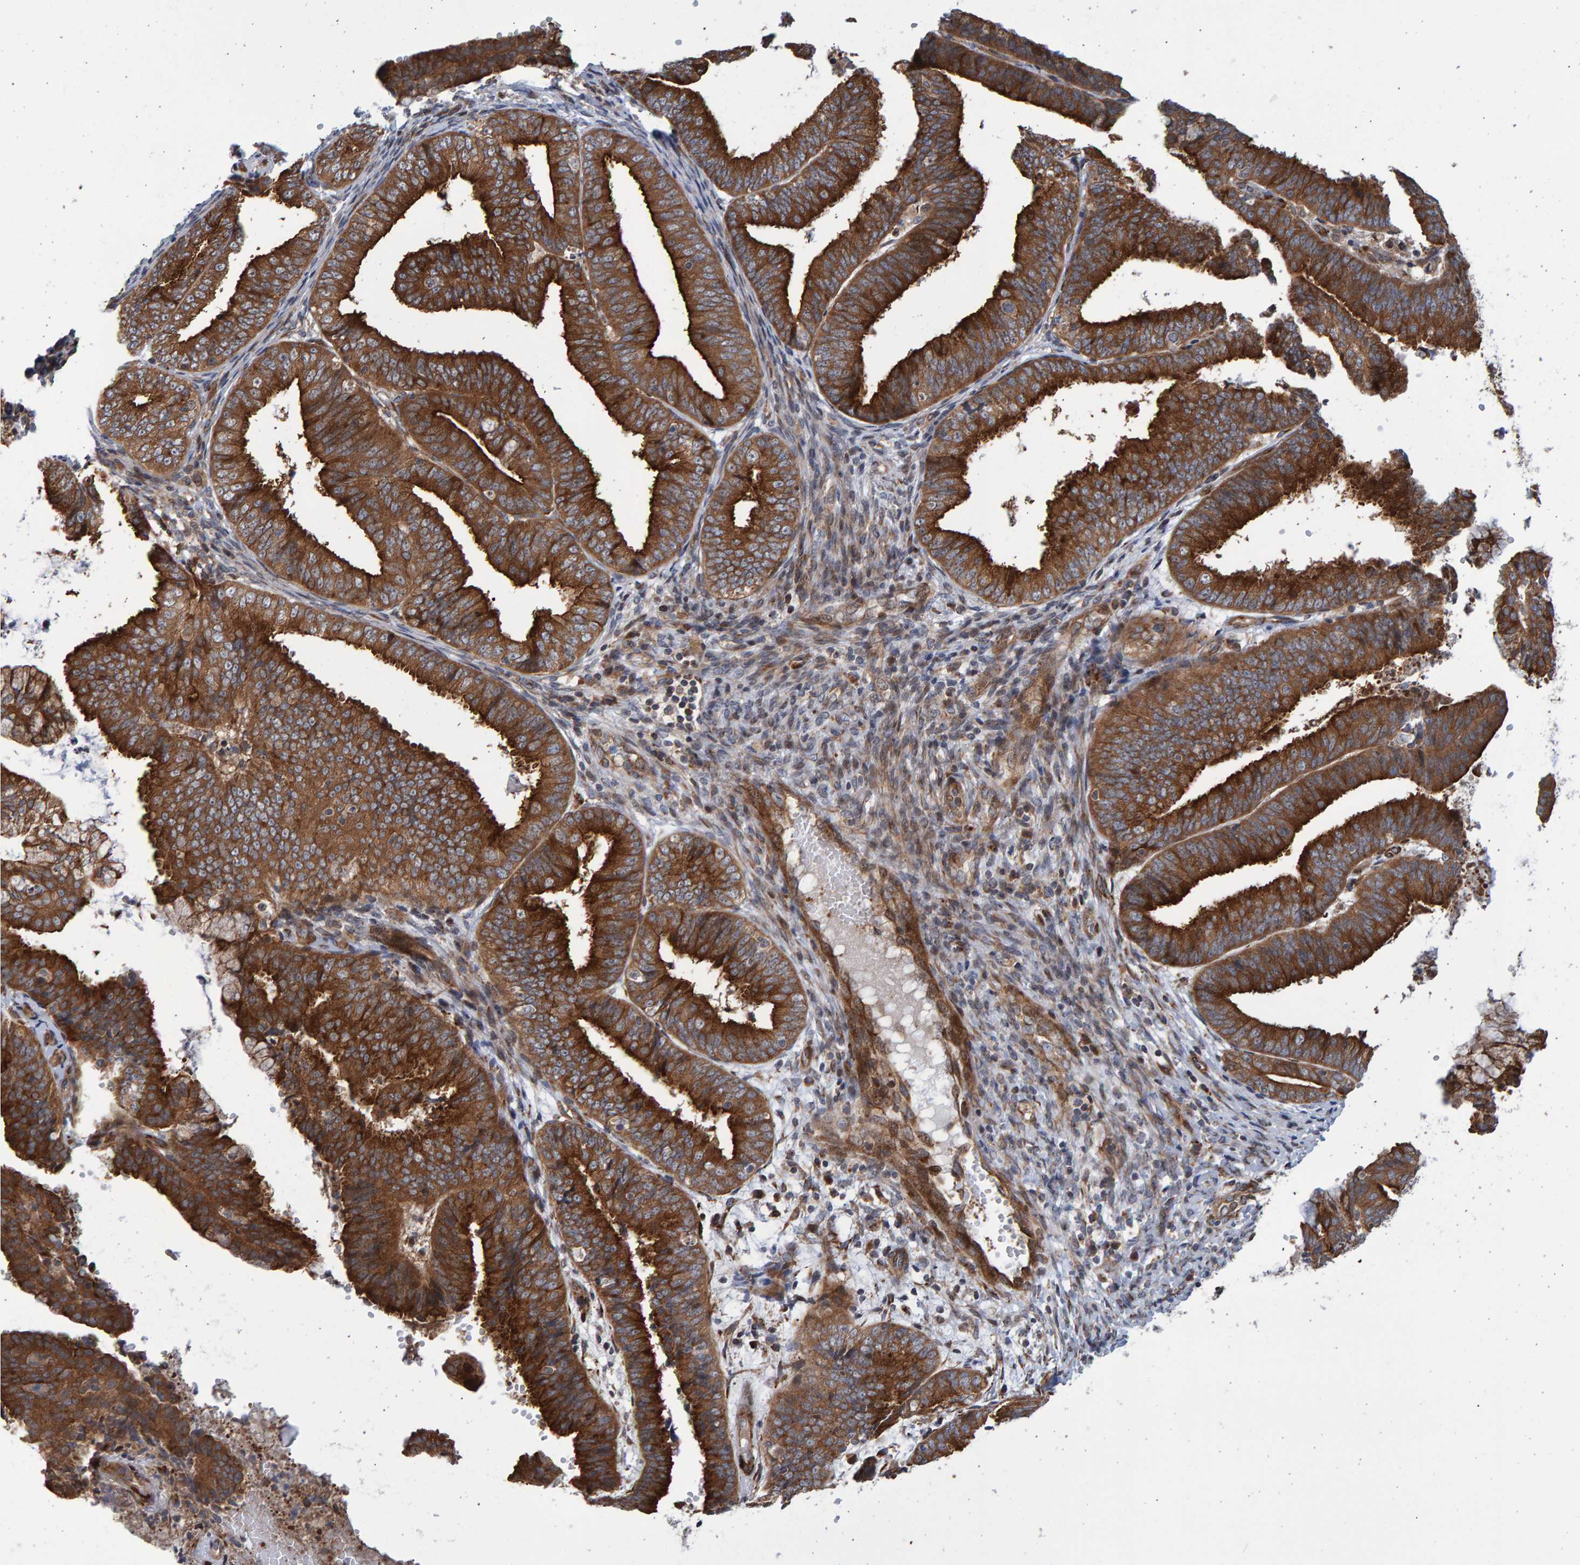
{"staining": {"intensity": "strong", "quantity": ">75%", "location": "cytoplasmic/membranous"}, "tissue": "endometrial cancer", "cell_type": "Tumor cells", "image_type": "cancer", "snomed": [{"axis": "morphology", "description": "Adenocarcinoma, NOS"}, {"axis": "topography", "description": "Endometrium"}], "caption": "Immunohistochemistry of adenocarcinoma (endometrial) reveals high levels of strong cytoplasmic/membranous expression in about >75% of tumor cells. Using DAB (brown) and hematoxylin (blue) stains, captured at high magnification using brightfield microscopy.", "gene": "LRBA", "patient": {"sex": "female", "age": 63}}